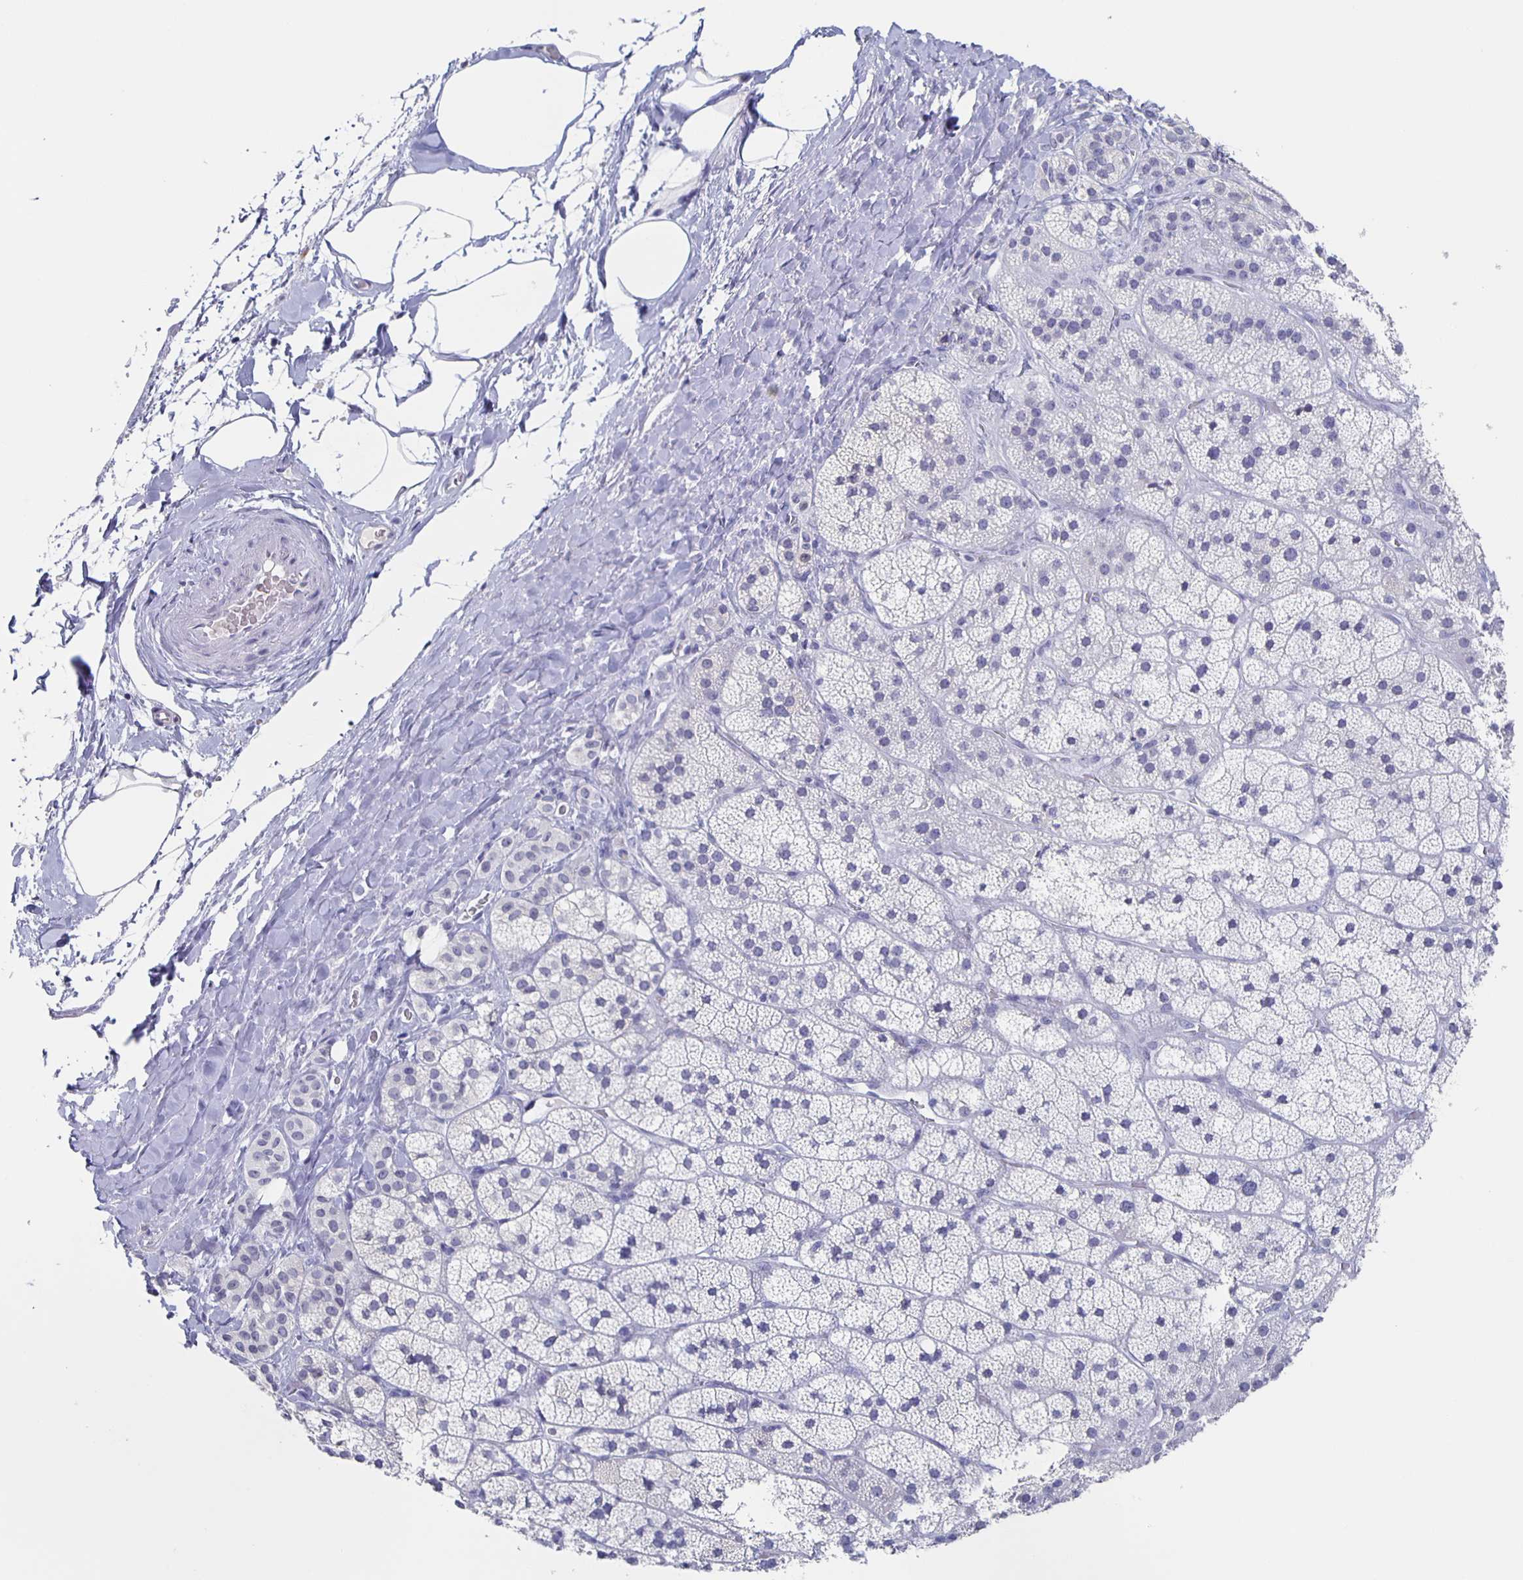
{"staining": {"intensity": "negative", "quantity": "none", "location": "none"}, "tissue": "adrenal gland", "cell_type": "Glandular cells", "image_type": "normal", "snomed": [{"axis": "morphology", "description": "Normal tissue, NOS"}, {"axis": "topography", "description": "Adrenal gland"}], "caption": "A high-resolution histopathology image shows immunohistochemistry staining of benign adrenal gland, which shows no significant staining in glandular cells. The staining was performed using DAB to visualize the protein expression in brown, while the nuclei were stained in blue with hematoxylin (Magnification: 20x).", "gene": "CCDC17", "patient": {"sex": "male", "age": 57}}